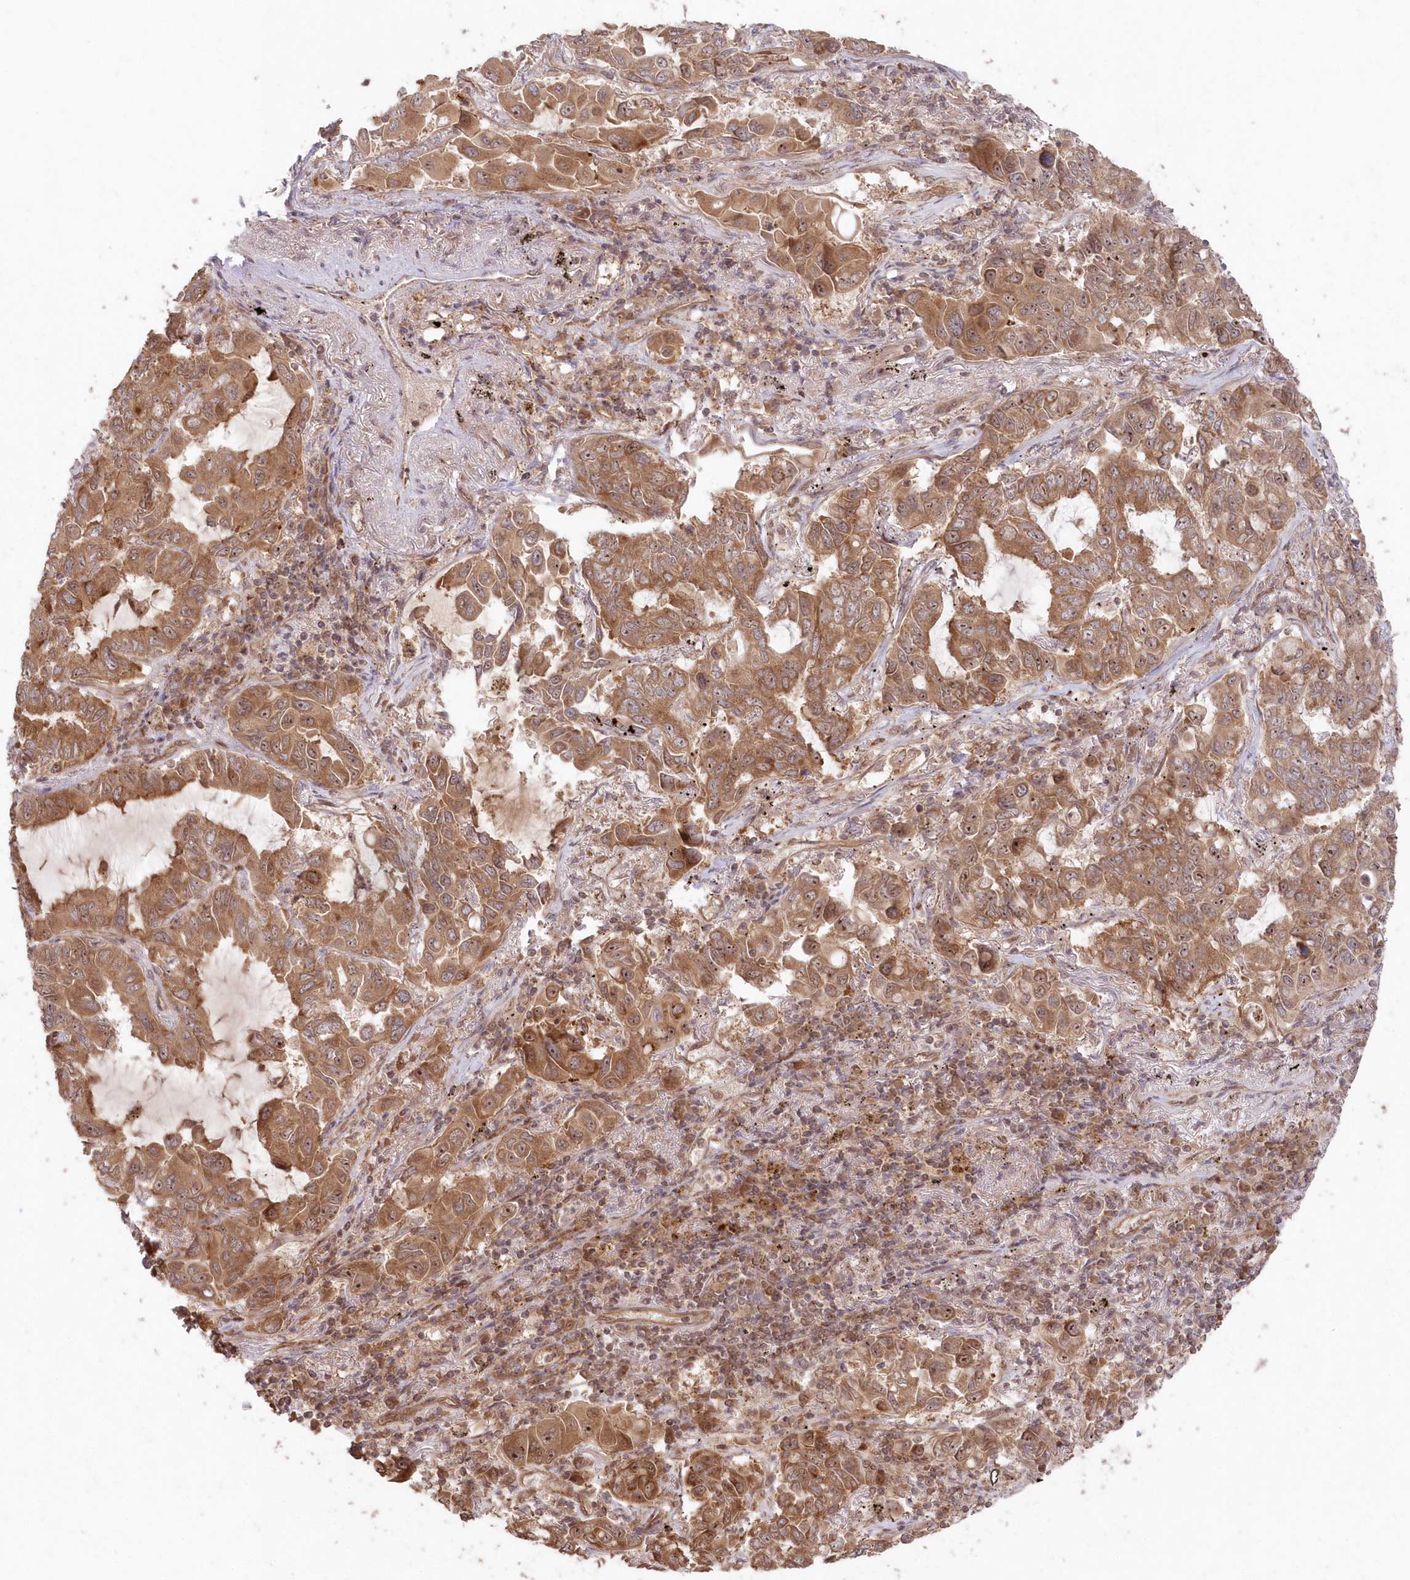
{"staining": {"intensity": "moderate", "quantity": ">75%", "location": "cytoplasmic/membranous,nuclear"}, "tissue": "lung cancer", "cell_type": "Tumor cells", "image_type": "cancer", "snomed": [{"axis": "morphology", "description": "Adenocarcinoma, NOS"}, {"axis": "topography", "description": "Lung"}], "caption": "Immunohistochemical staining of human adenocarcinoma (lung) shows medium levels of moderate cytoplasmic/membranous and nuclear protein staining in about >75% of tumor cells. (DAB = brown stain, brightfield microscopy at high magnification).", "gene": "SERINC1", "patient": {"sex": "male", "age": 64}}